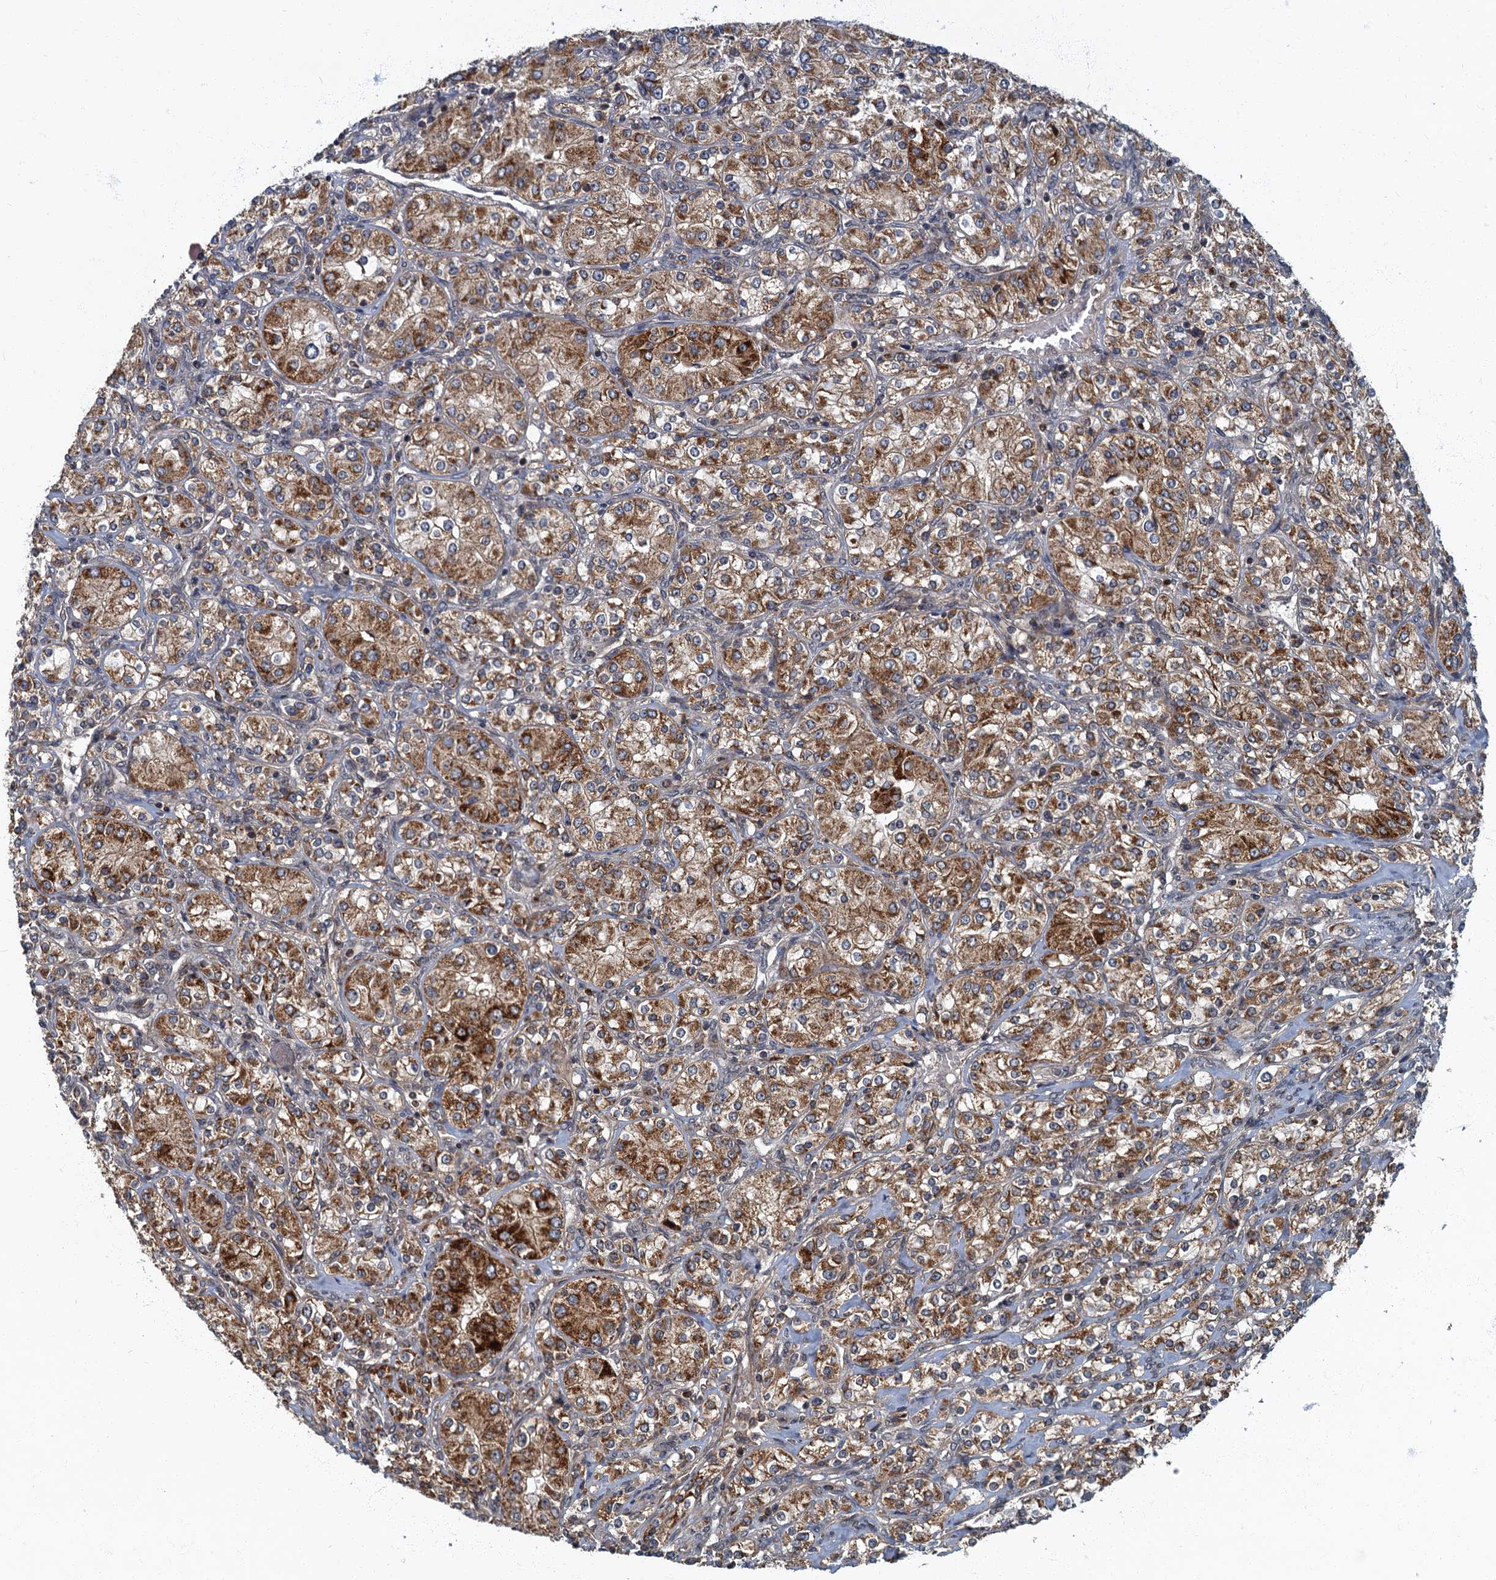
{"staining": {"intensity": "moderate", "quantity": ">75%", "location": "cytoplasmic/membranous"}, "tissue": "renal cancer", "cell_type": "Tumor cells", "image_type": "cancer", "snomed": [{"axis": "morphology", "description": "Adenocarcinoma, NOS"}, {"axis": "topography", "description": "Kidney"}], "caption": "This histopathology image exhibits renal cancer (adenocarcinoma) stained with immunohistochemistry (IHC) to label a protein in brown. The cytoplasmic/membranous of tumor cells show moderate positivity for the protein. Nuclei are counter-stained blue.", "gene": "SLC11A2", "patient": {"sex": "male", "age": 77}}